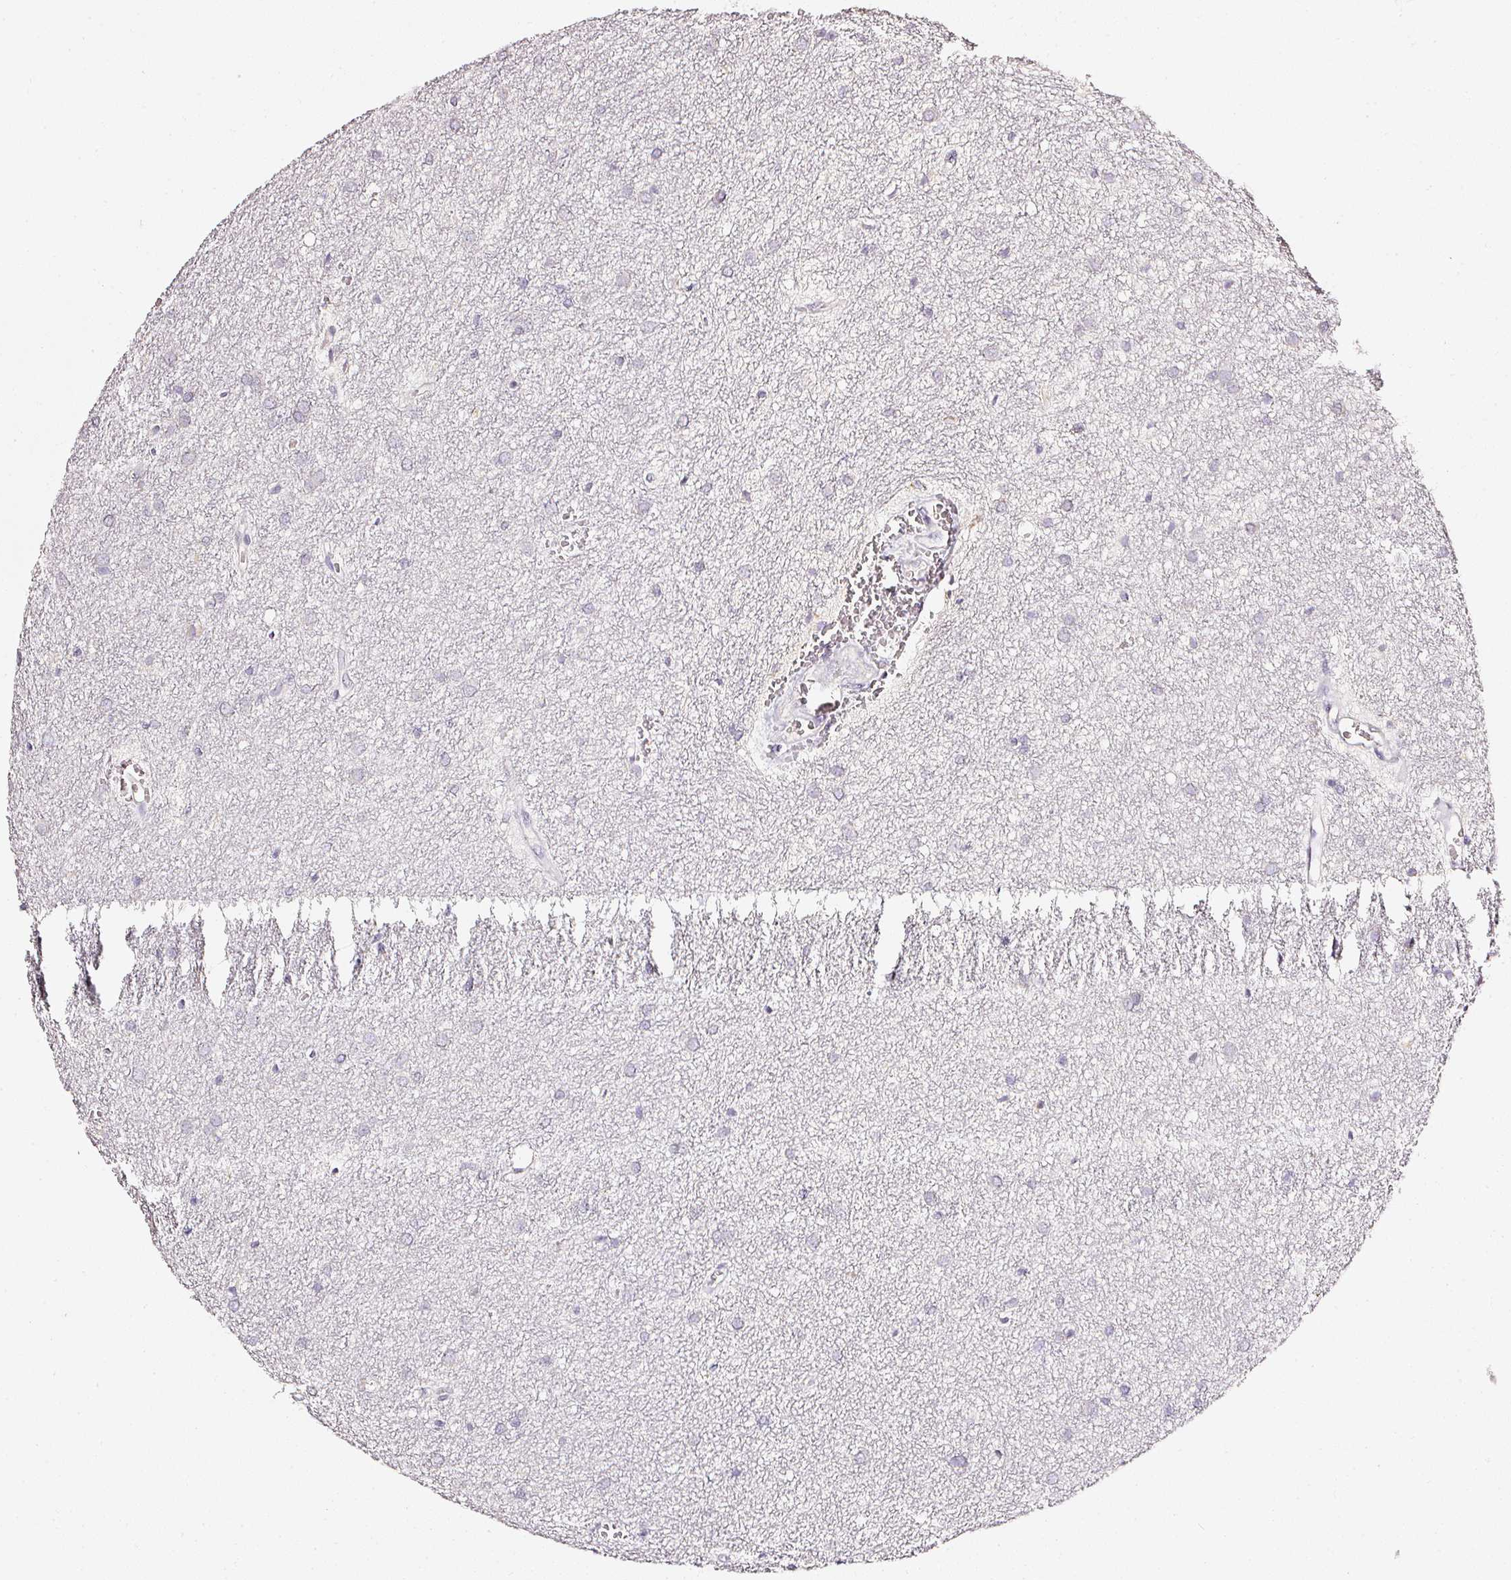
{"staining": {"intensity": "negative", "quantity": "none", "location": "none"}, "tissue": "glioma", "cell_type": "Tumor cells", "image_type": "cancer", "snomed": [{"axis": "morphology", "description": "Glioma, malignant, Low grade"}, {"axis": "topography", "description": "Cerebellum"}], "caption": "IHC histopathology image of neoplastic tissue: human low-grade glioma (malignant) stained with DAB displays no significant protein positivity in tumor cells. (DAB (3,3'-diaminobenzidine) IHC, high magnification).", "gene": "NTRK1", "patient": {"sex": "female", "age": 5}}